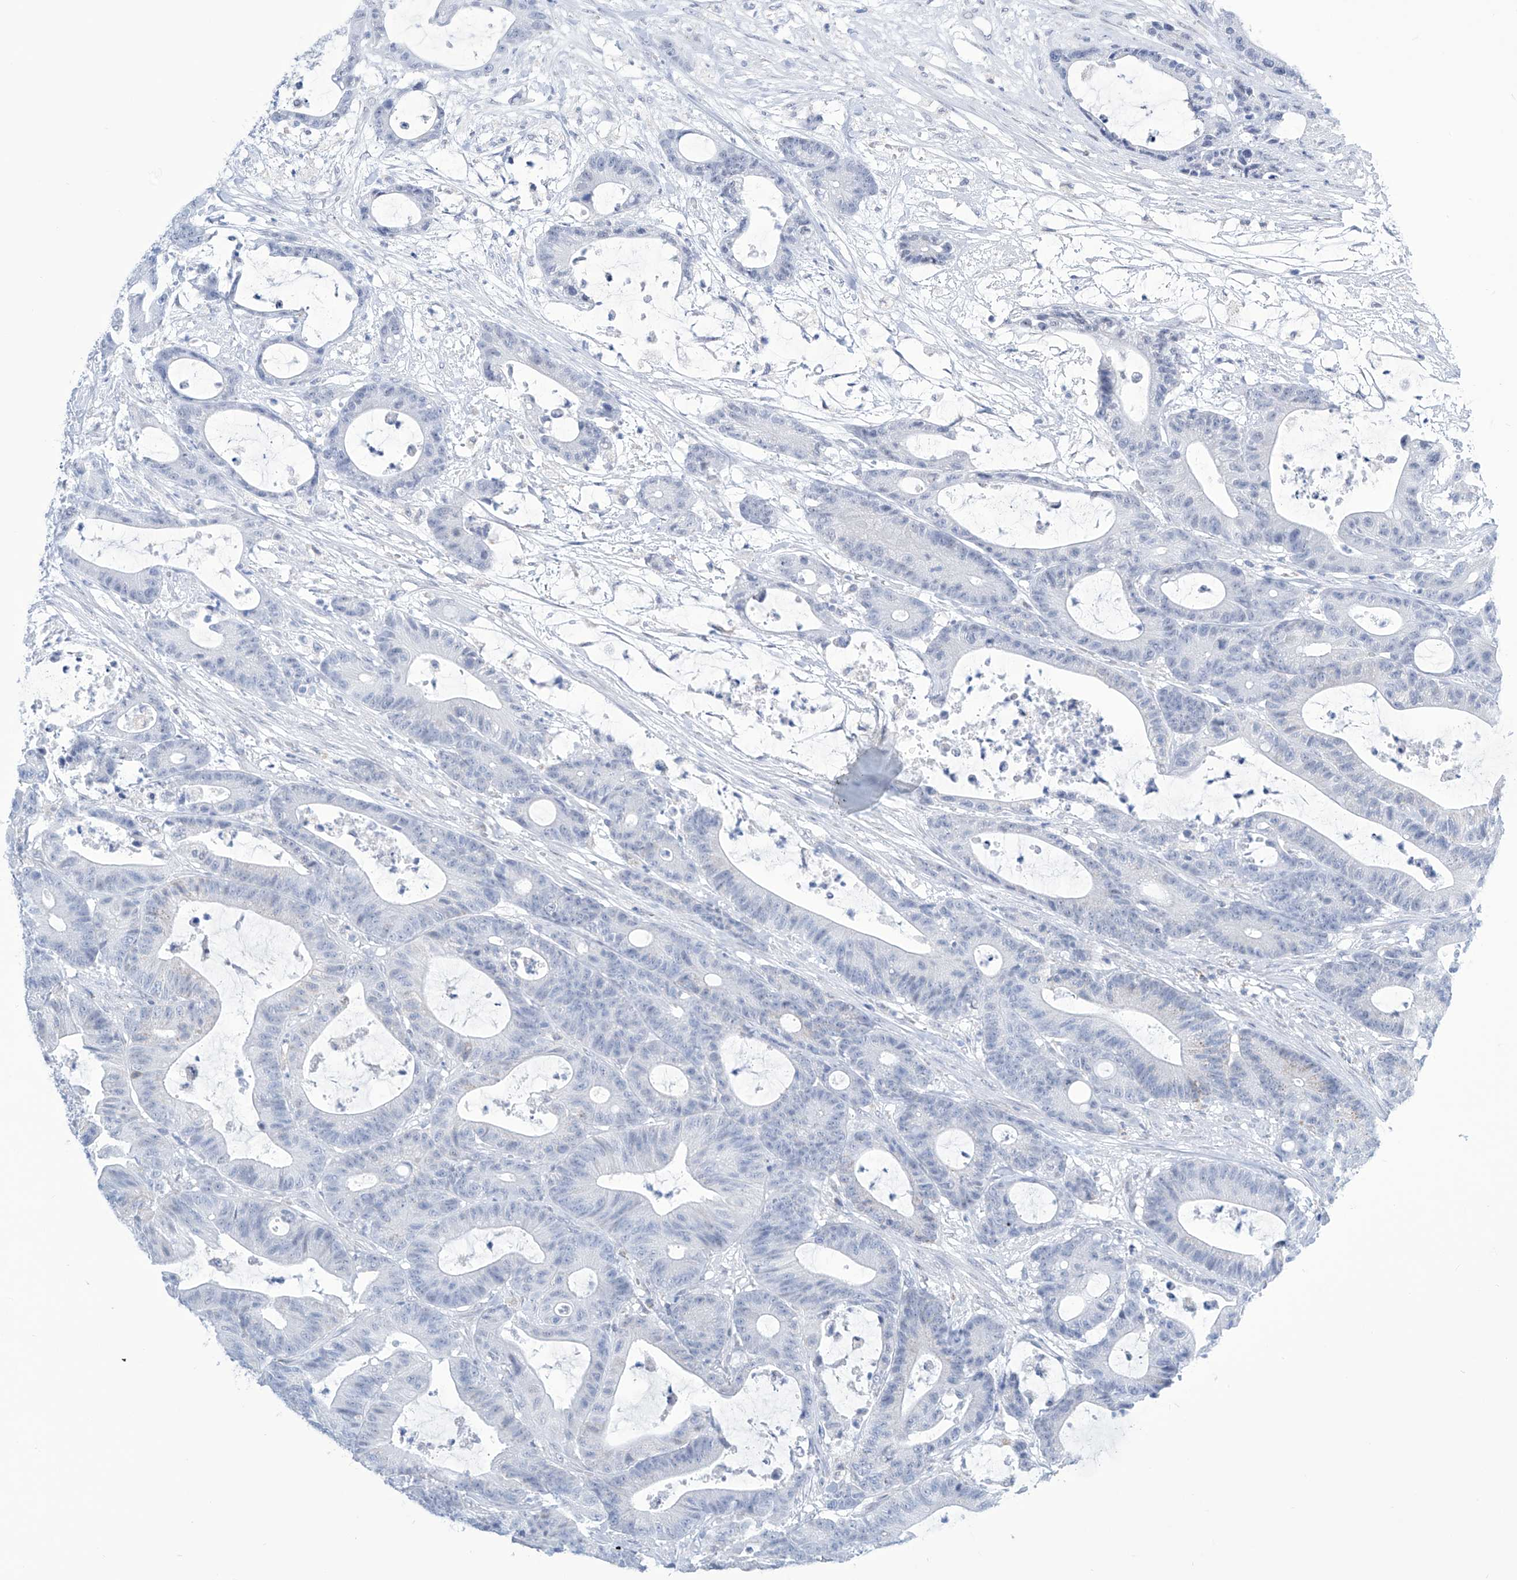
{"staining": {"intensity": "negative", "quantity": "none", "location": "none"}, "tissue": "colorectal cancer", "cell_type": "Tumor cells", "image_type": "cancer", "snomed": [{"axis": "morphology", "description": "Adenocarcinoma, NOS"}, {"axis": "topography", "description": "Colon"}], "caption": "Tumor cells show no significant protein positivity in colorectal adenocarcinoma.", "gene": "ALDH6A1", "patient": {"sex": "female", "age": 84}}